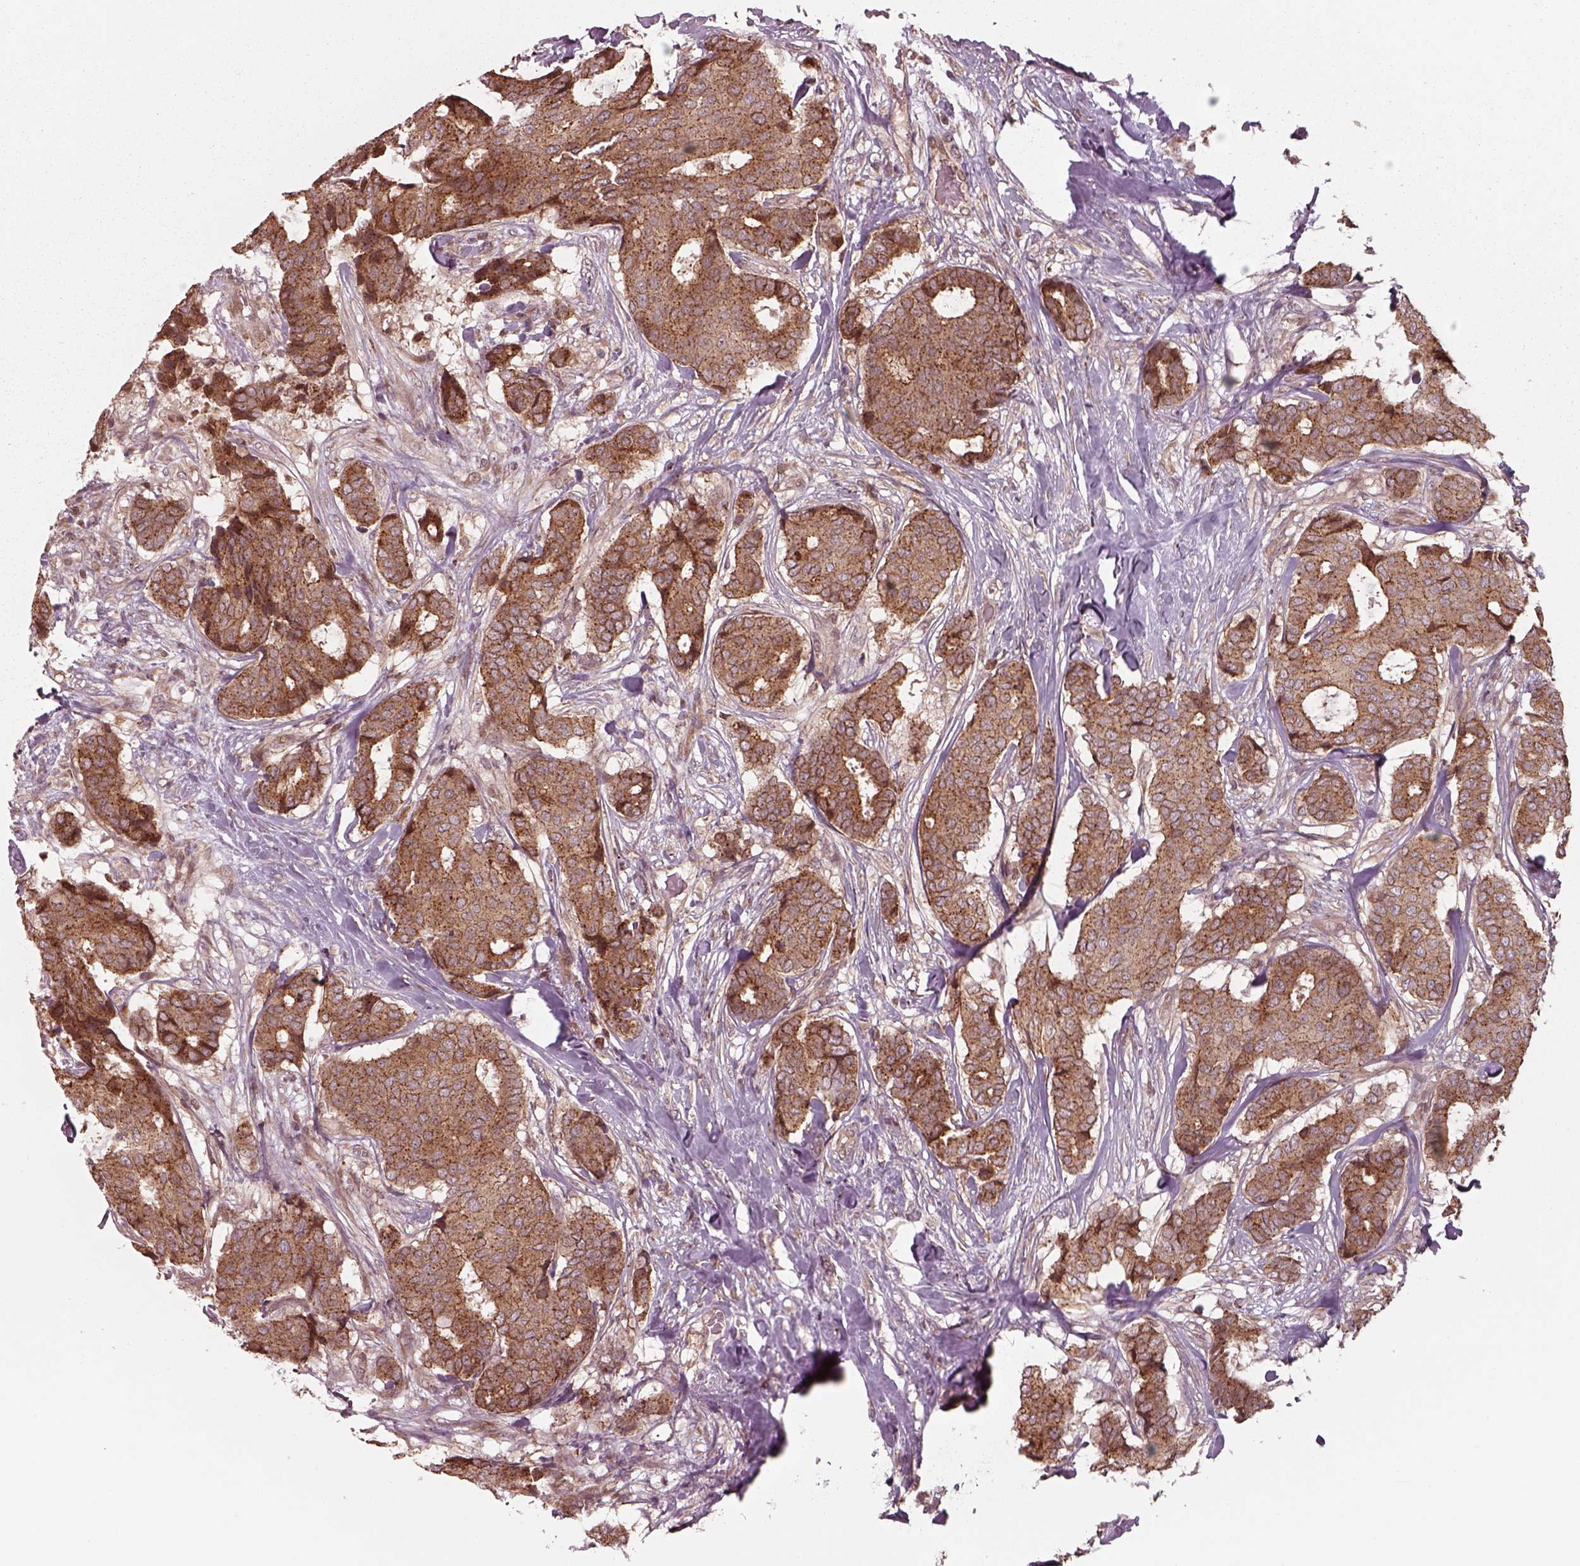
{"staining": {"intensity": "moderate", "quantity": ">75%", "location": "cytoplasmic/membranous"}, "tissue": "breast cancer", "cell_type": "Tumor cells", "image_type": "cancer", "snomed": [{"axis": "morphology", "description": "Duct carcinoma"}, {"axis": "topography", "description": "Breast"}], "caption": "This photomicrograph exhibits immunohistochemistry (IHC) staining of breast cancer, with medium moderate cytoplasmic/membranous positivity in approximately >75% of tumor cells.", "gene": "CHMP3", "patient": {"sex": "female", "age": 75}}